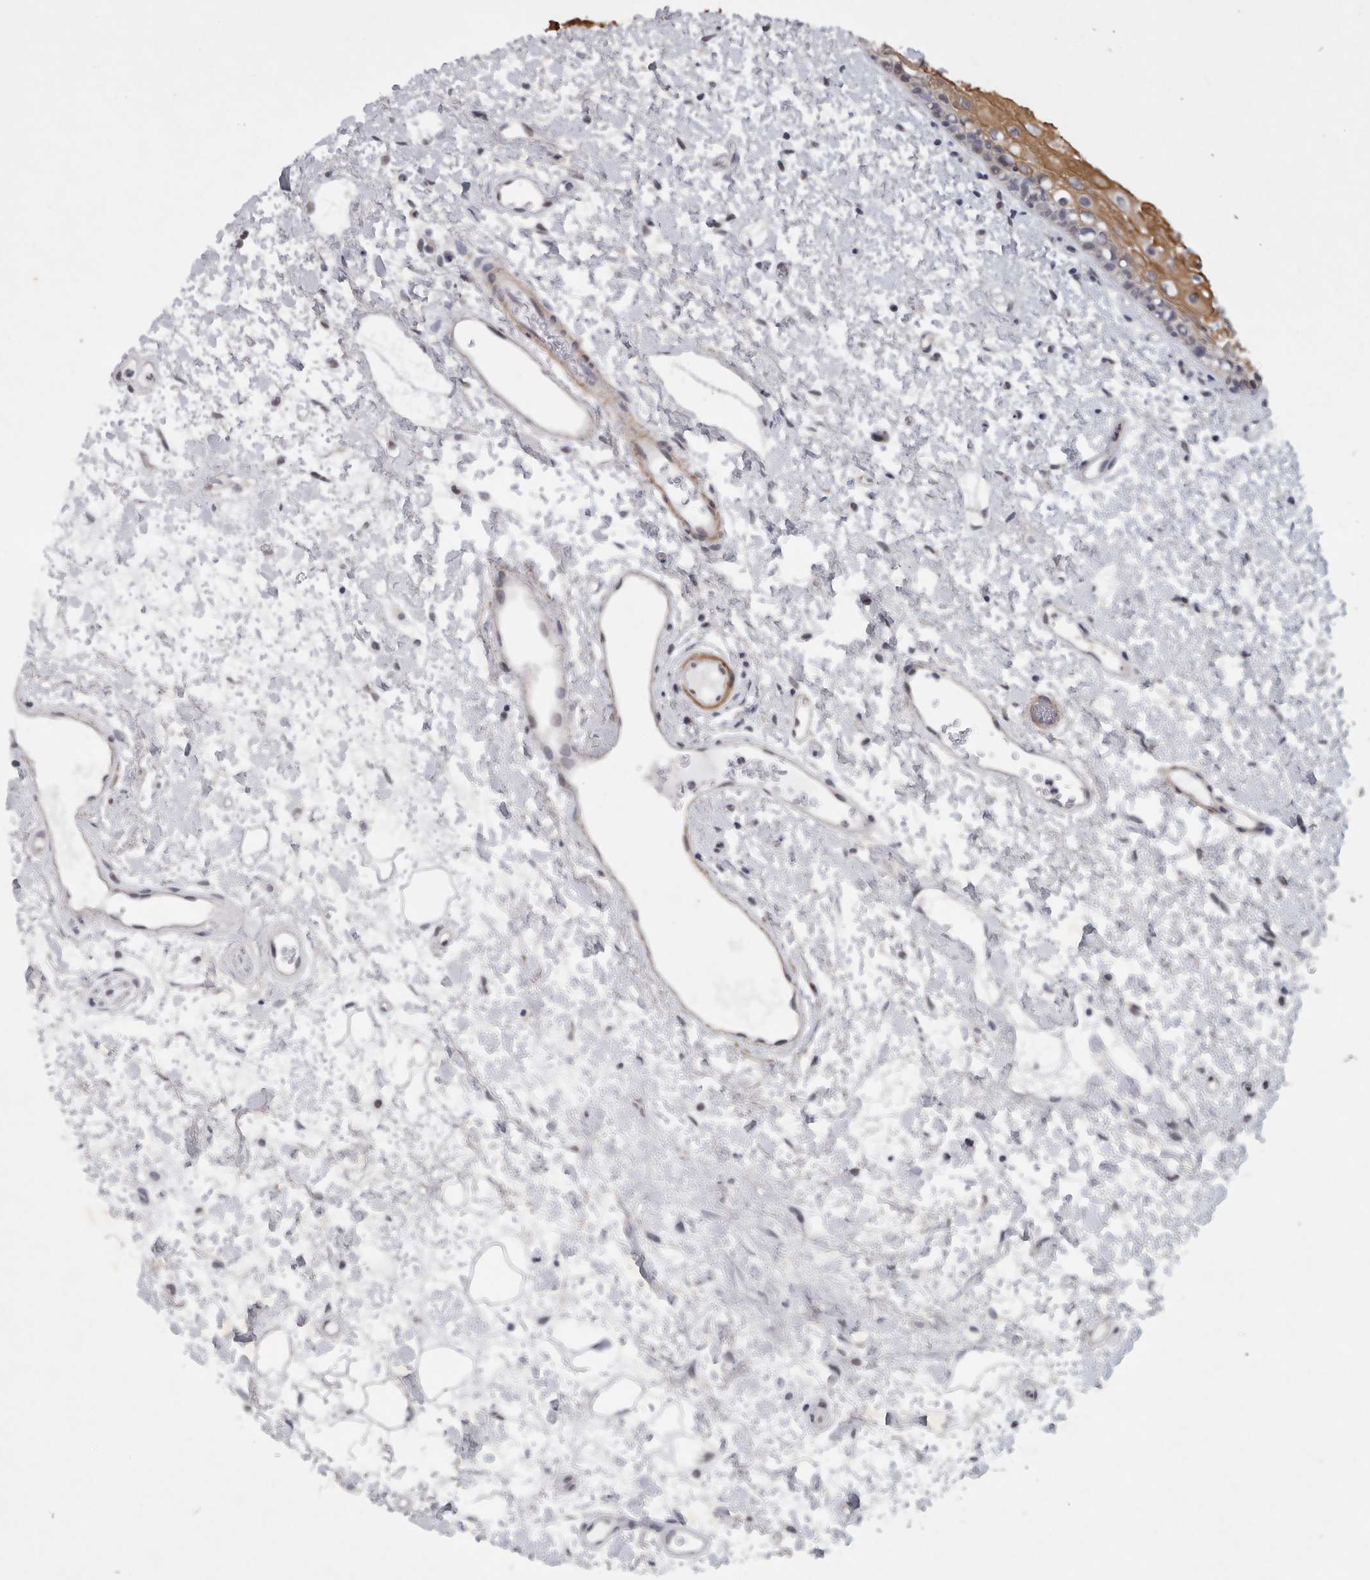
{"staining": {"intensity": "moderate", "quantity": "25%-75%", "location": "cytoplasmic/membranous"}, "tissue": "oral mucosa", "cell_type": "Squamous epithelial cells", "image_type": "normal", "snomed": [{"axis": "morphology", "description": "Normal tissue, NOS"}, {"axis": "topography", "description": "Oral tissue"}], "caption": "IHC of benign human oral mucosa demonstrates medium levels of moderate cytoplasmic/membranous positivity in approximately 25%-75% of squamous epithelial cells.", "gene": "TNR", "patient": {"sex": "female", "age": 76}}